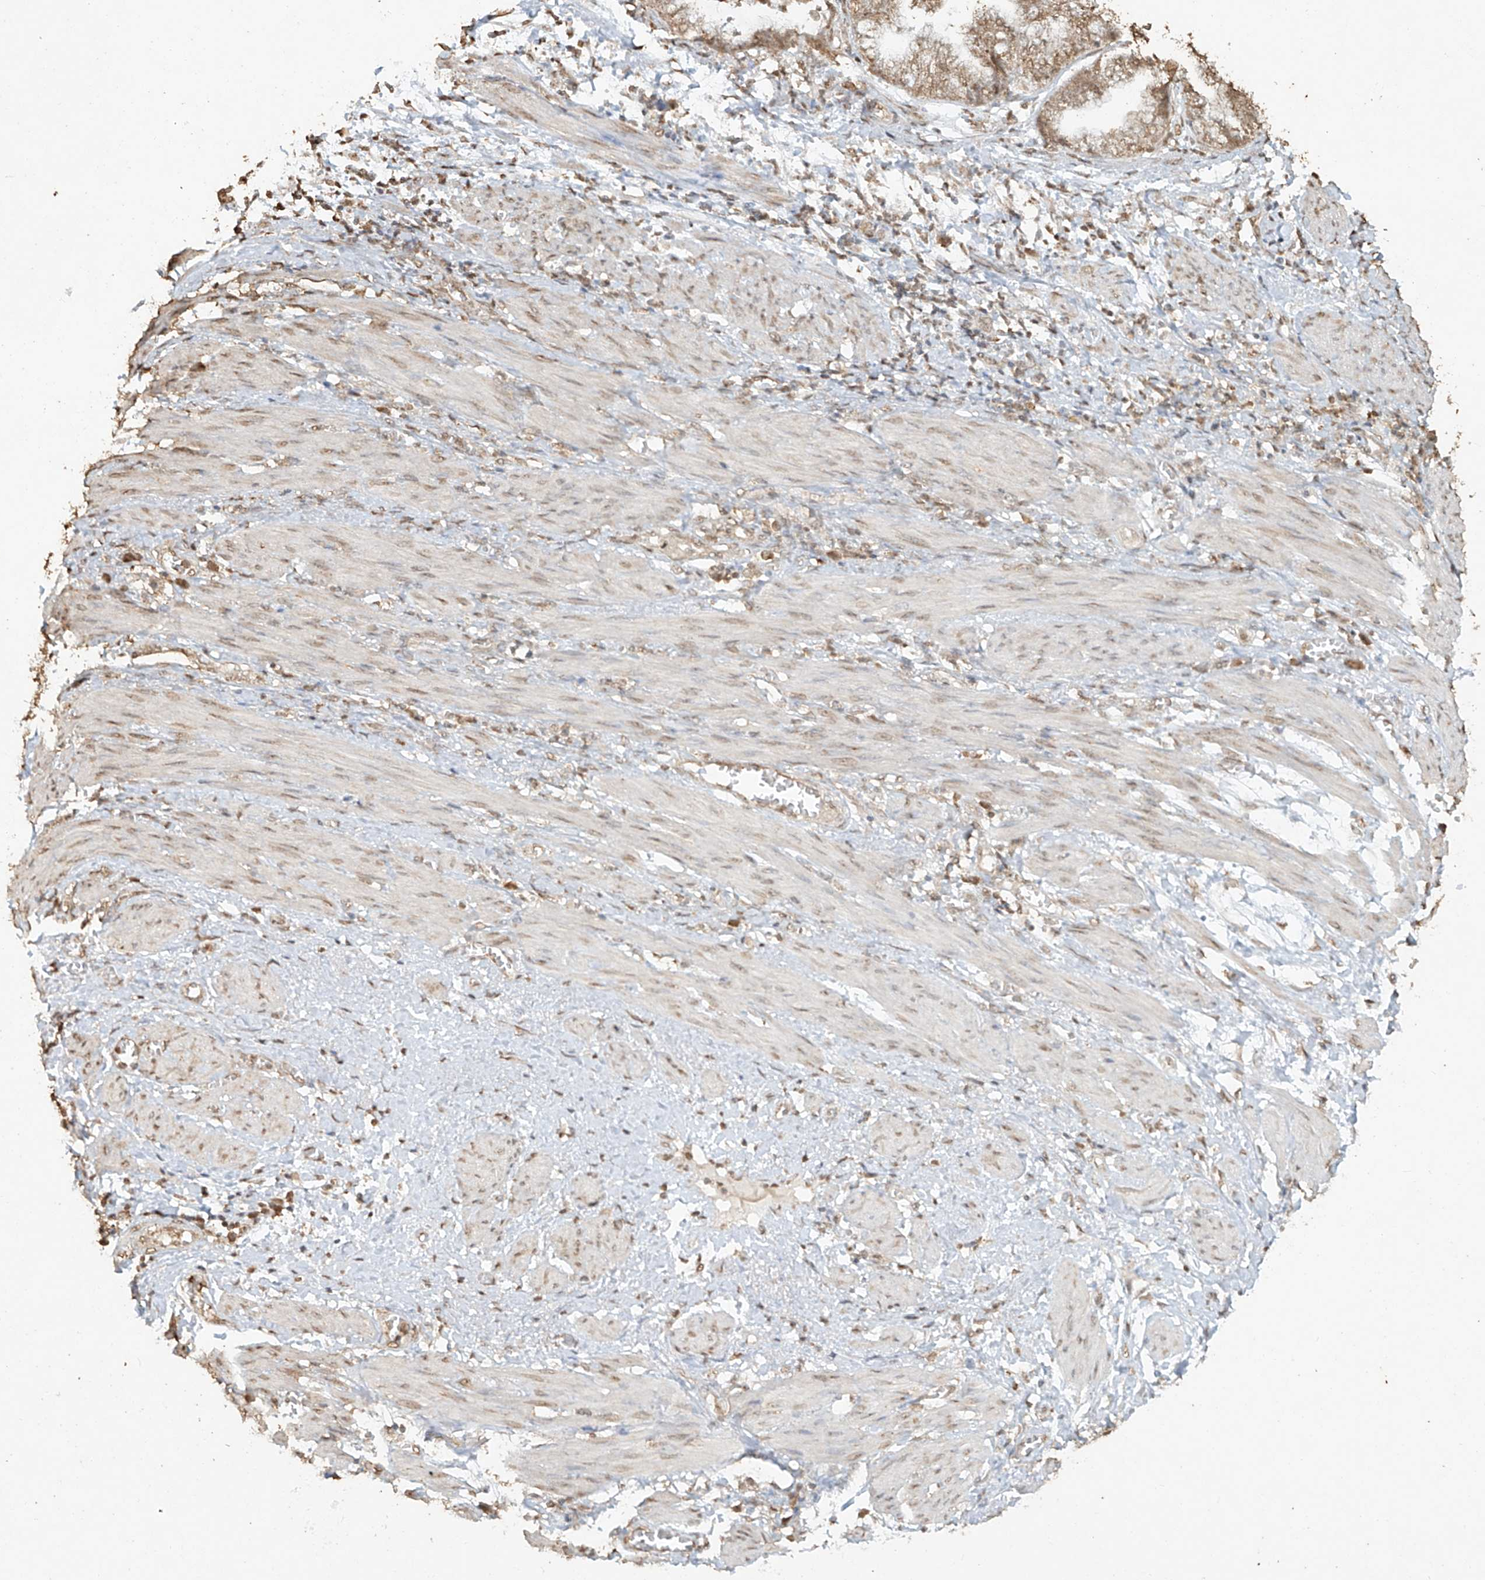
{"staining": {"intensity": "weak", "quantity": ">75%", "location": "cytoplasmic/membranous,nuclear"}, "tissue": "endometrial cancer", "cell_type": "Tumor cells", "image_type": "cancer", "snomed": [{"axis": "morphology", "description": "Necrosis, NOS"}, {"axis": "morphology", "description": "Adenocarcinoma, NOS"}, {"axis": "topography", "description": "Endometrium"}], "caption": "Protein expression analysis of human endometrial cancer (adenocarcinoma) reveals weak cytoplasmic/membranous and nuclear expression in about >75% of tumor cells.", "gene": "TIGAR", "patient": {"sex": "female", "age": 79}}